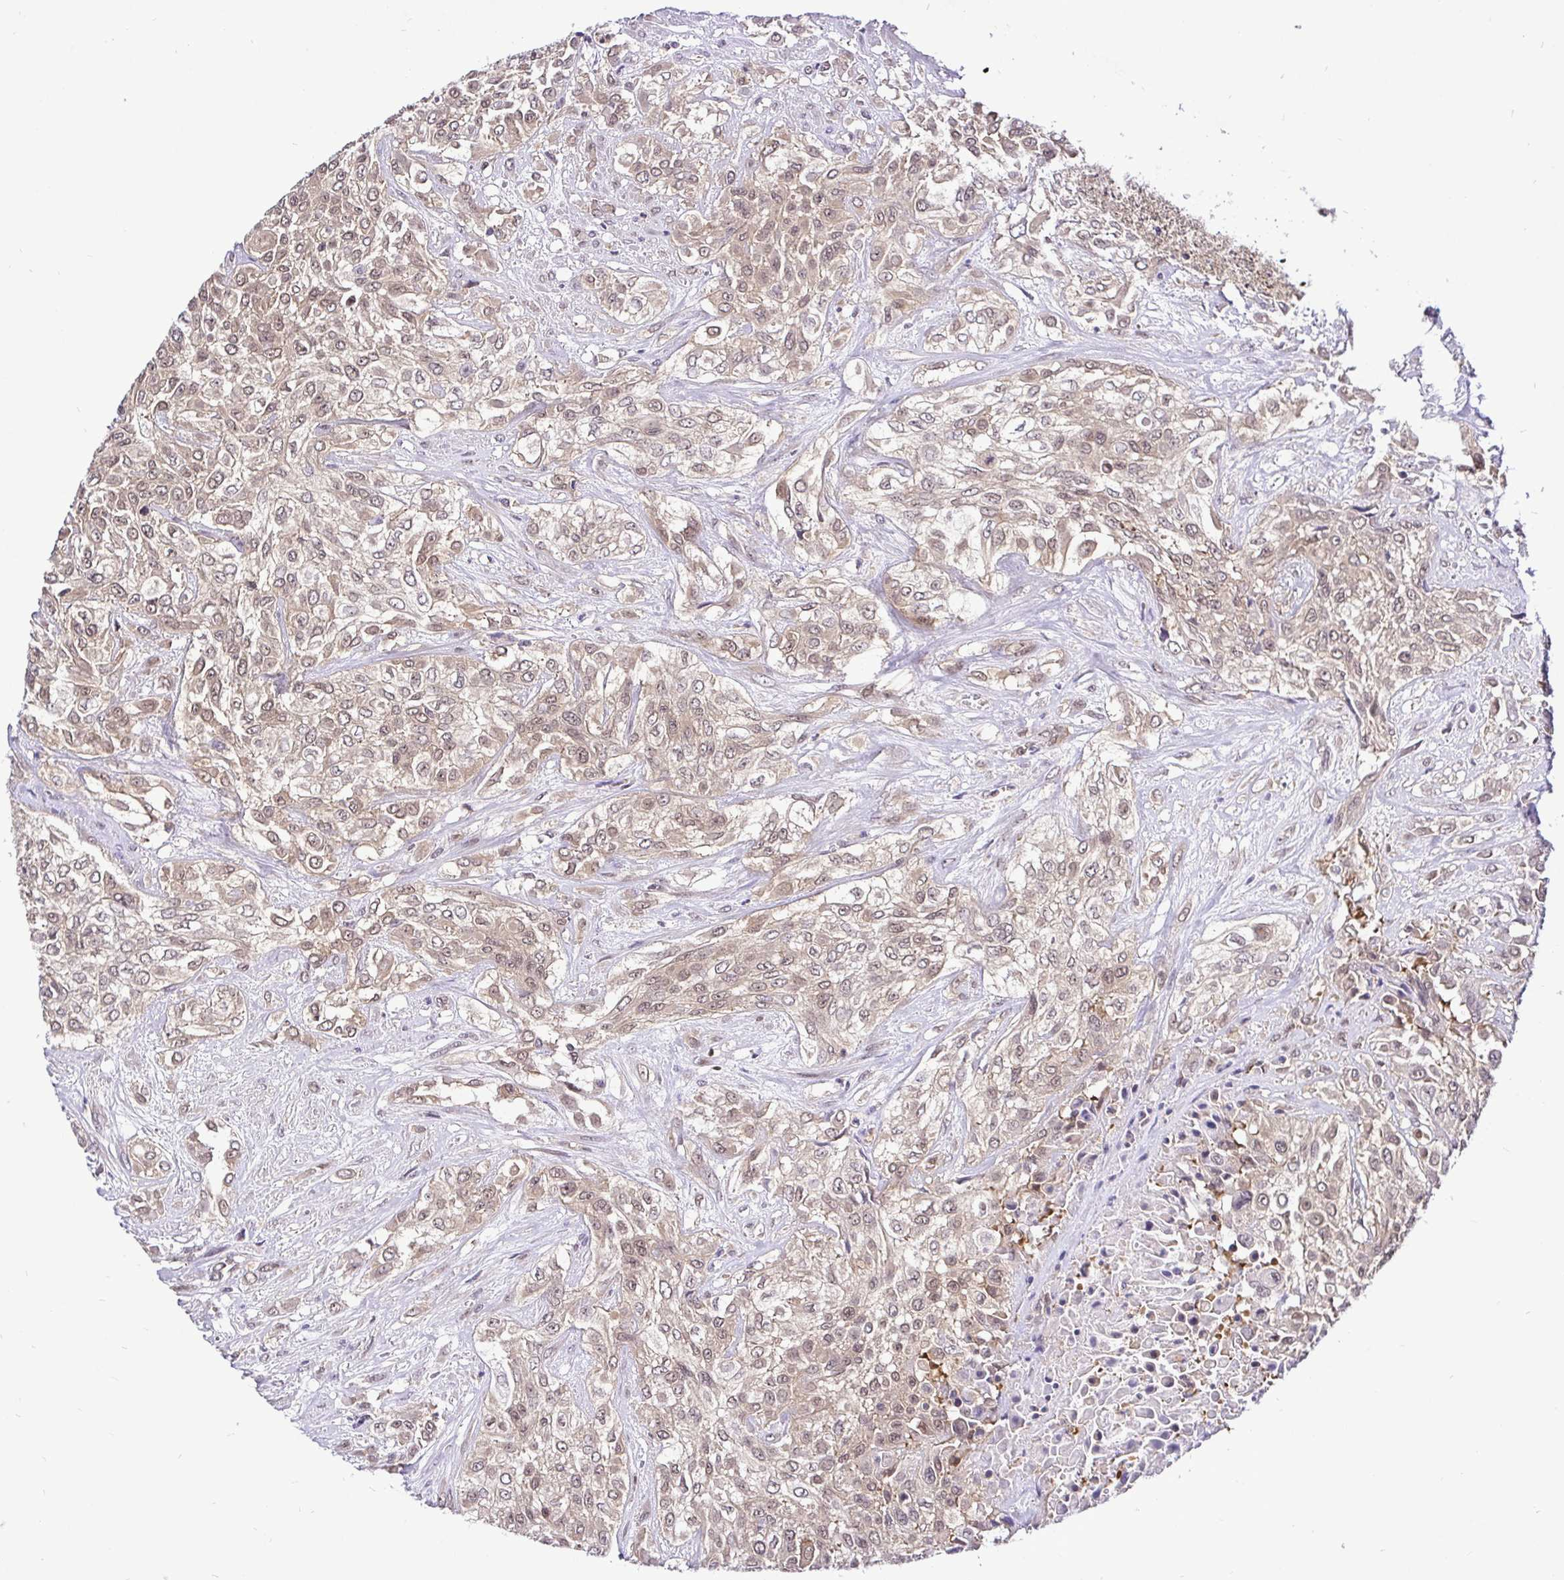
{"staining": {"intensity": "weak", "quantity": ">75%", "location": "cytoplasmic/membranous,nuclear"}, "tissue": "urothelial cancer", "cell_type": "Tumor cells", "image_type": "cancer", "snomed": [{"axis": "morphology", "description": "Urothelial carcinoma, High grade"}, {"axis": "topography", "description": "Urinary bladder"}], "caption": "Urothelial carcinoma (high-grade) tissue displays weak cytoplasmic/membranous and nuclear positivity in about >75% of tumor cells", "gene": "UBE2M", "patient": {"sex": "male", "age": 57}}